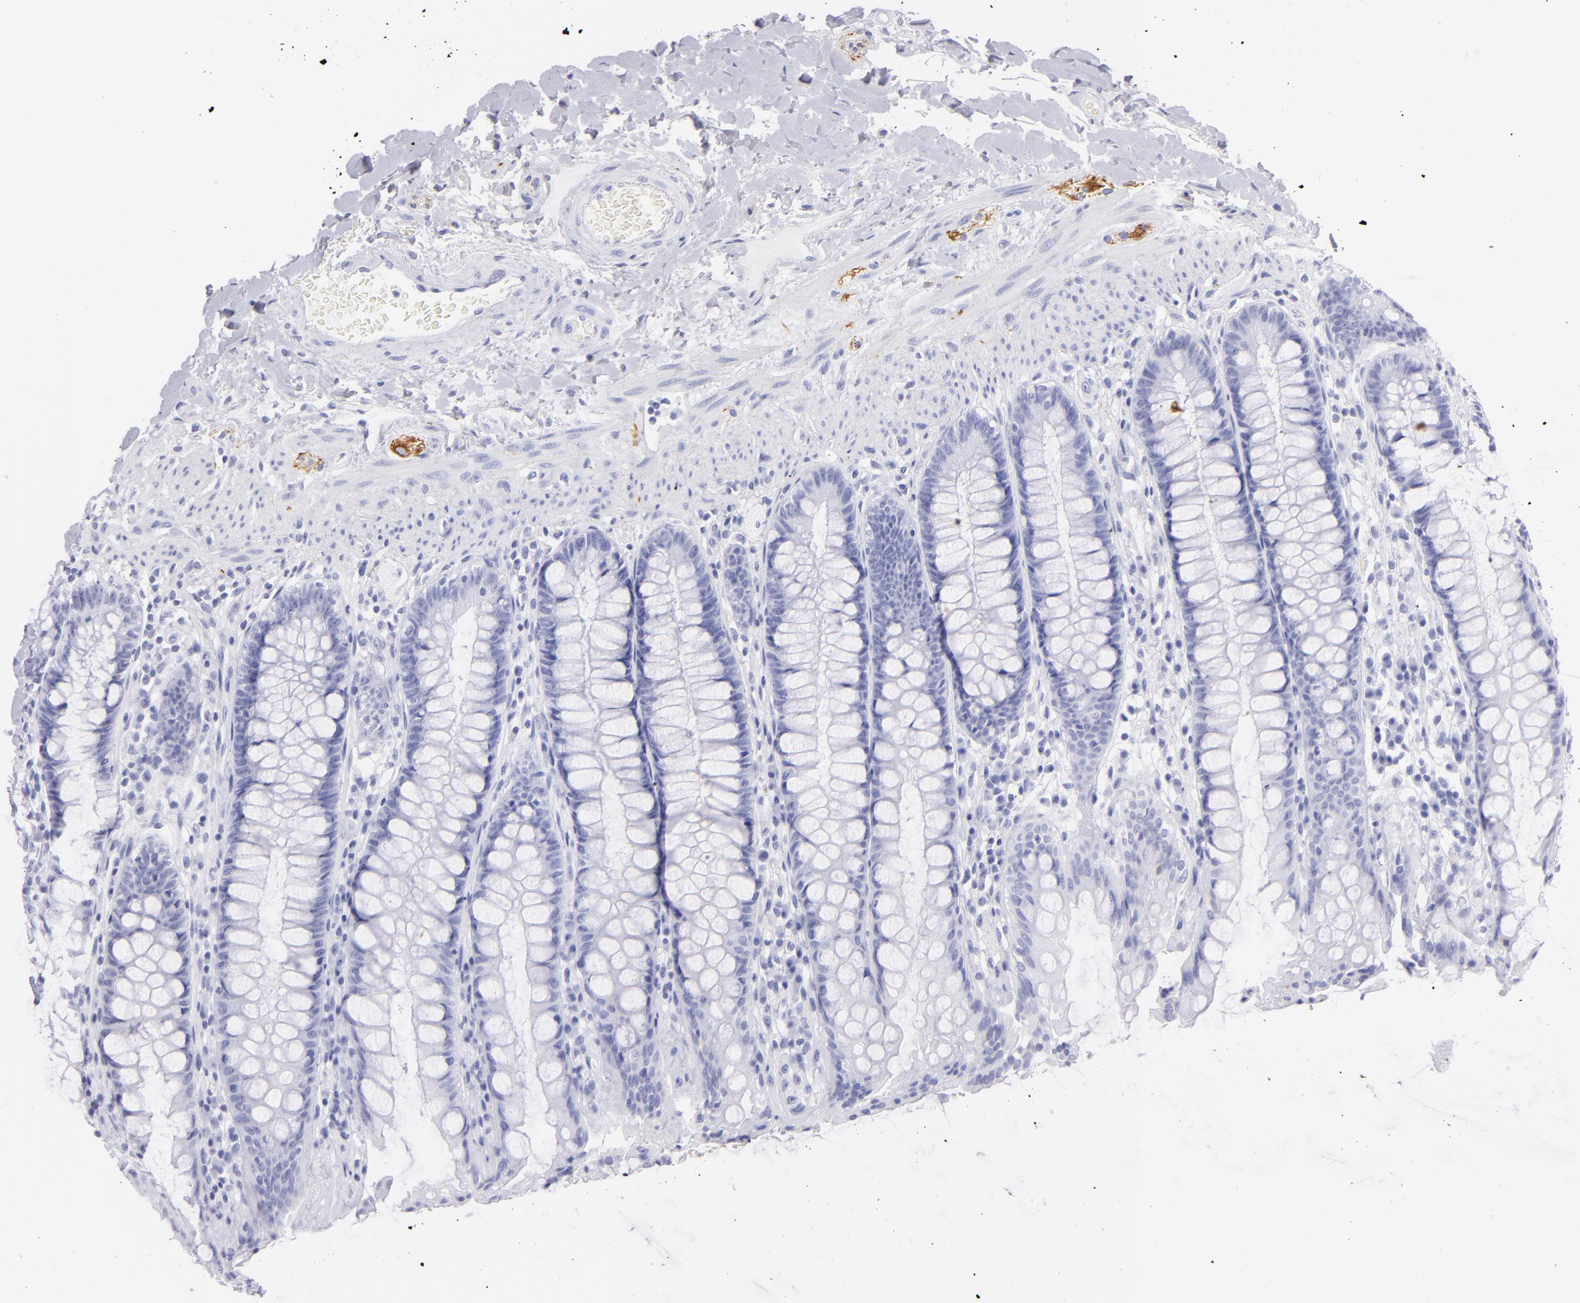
{"staining": {"intensity": "negative", "quantity": "none", "location": "none"}, "tissue": "rectum", "cell_type": "Glandular cells", "image_type": "normal", "snomed": [{"axis": "morphology", "description": "Normal tissue, NOS"}, {"axis": "topography", "description": "Rectum"}], "caption": "The micrograph shows no significant staining in glandular cells of rectum.", "gene": "PRPH", "patient": {"sex": "female", "age": 46}}